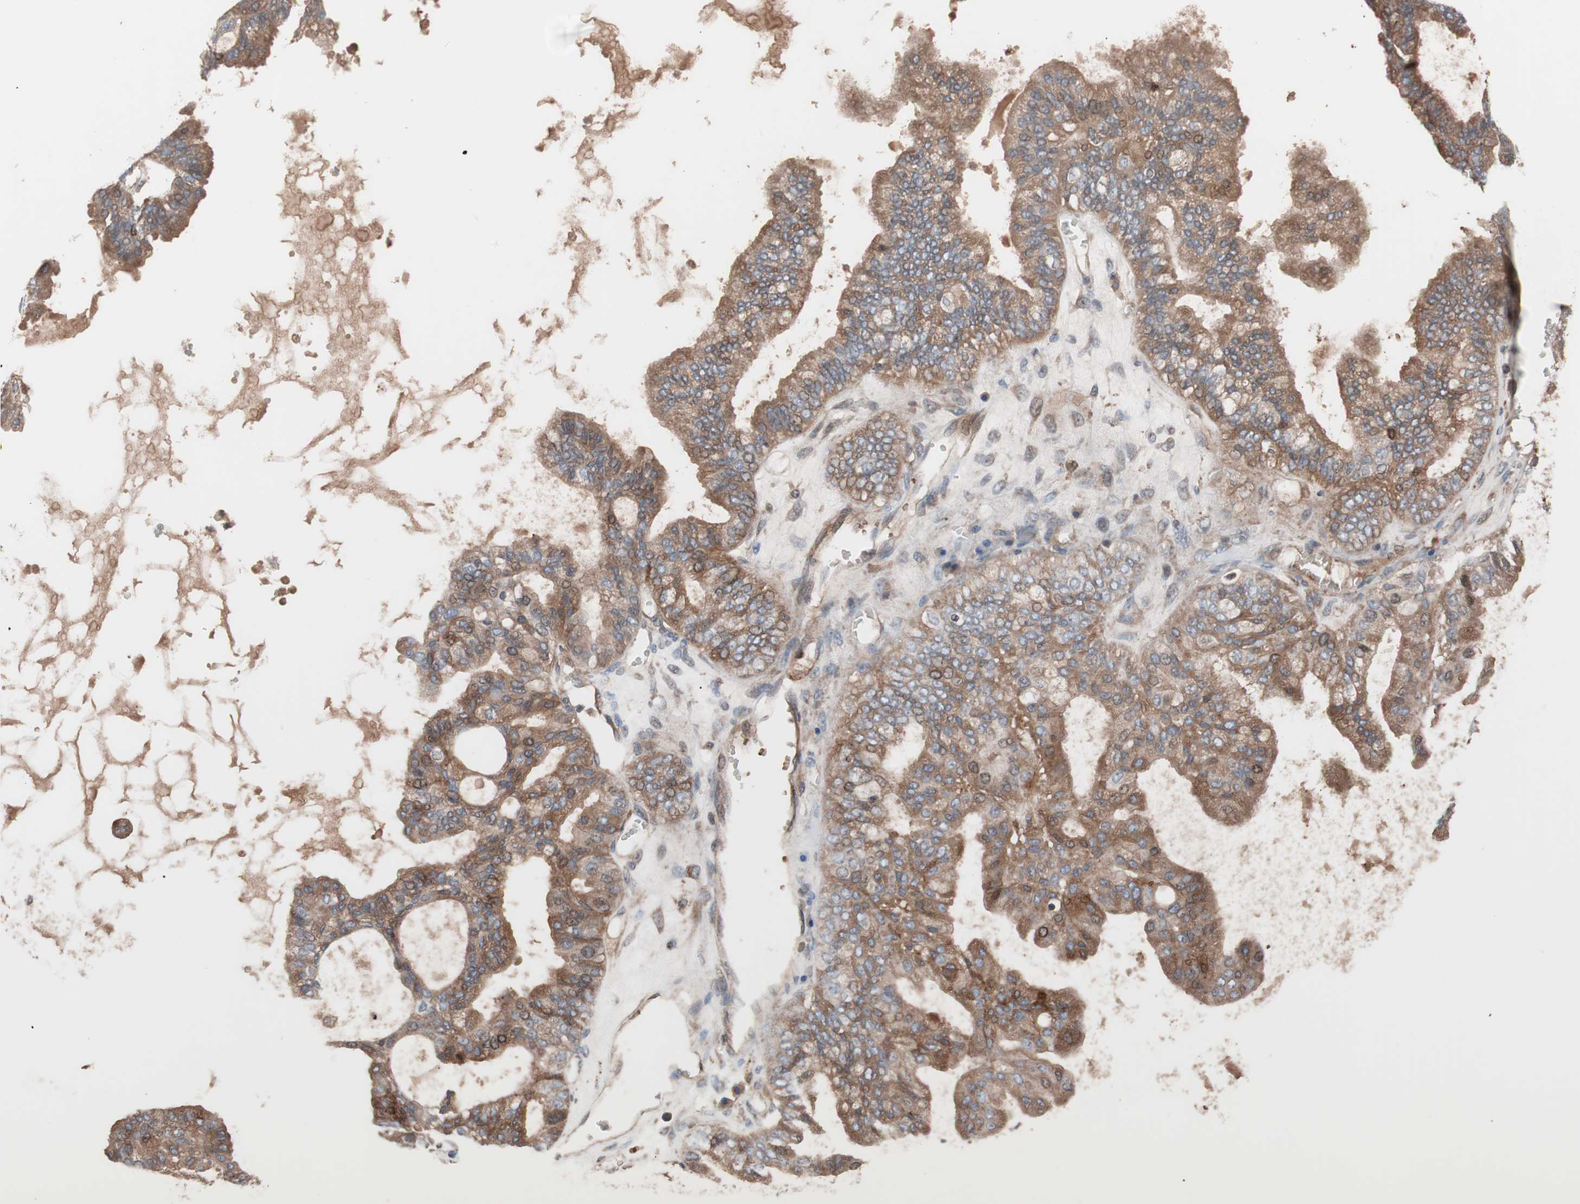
{"staining": {"intensity": "moderate", "quantity": ">75%", "location": "cytoplasmic/membranous"}, "tissue": "ovarian cancer", "cell_type": "Tumor cells", "image_type": "cancer", "snomed": [{"axis": "morphology", "description": "Carcinoma, NOS"}, {"axis": "morphology", "description": "Carcinoma, endometroid"}, {"axis": "topography", "description": "Ovary"}], "caption": "IHC photomicrograph of neoplastic tissue: human endometroid carcinoma (ovarian) stained using IHC shows medium levels of moderate protein expression localized specifically in the cytoplasmic/membranous of tumor cells, appearing as a cytoplasmic/membranous brown color.", "gene": "SDC4", "patient": {"sex": "female", "age": 50}}